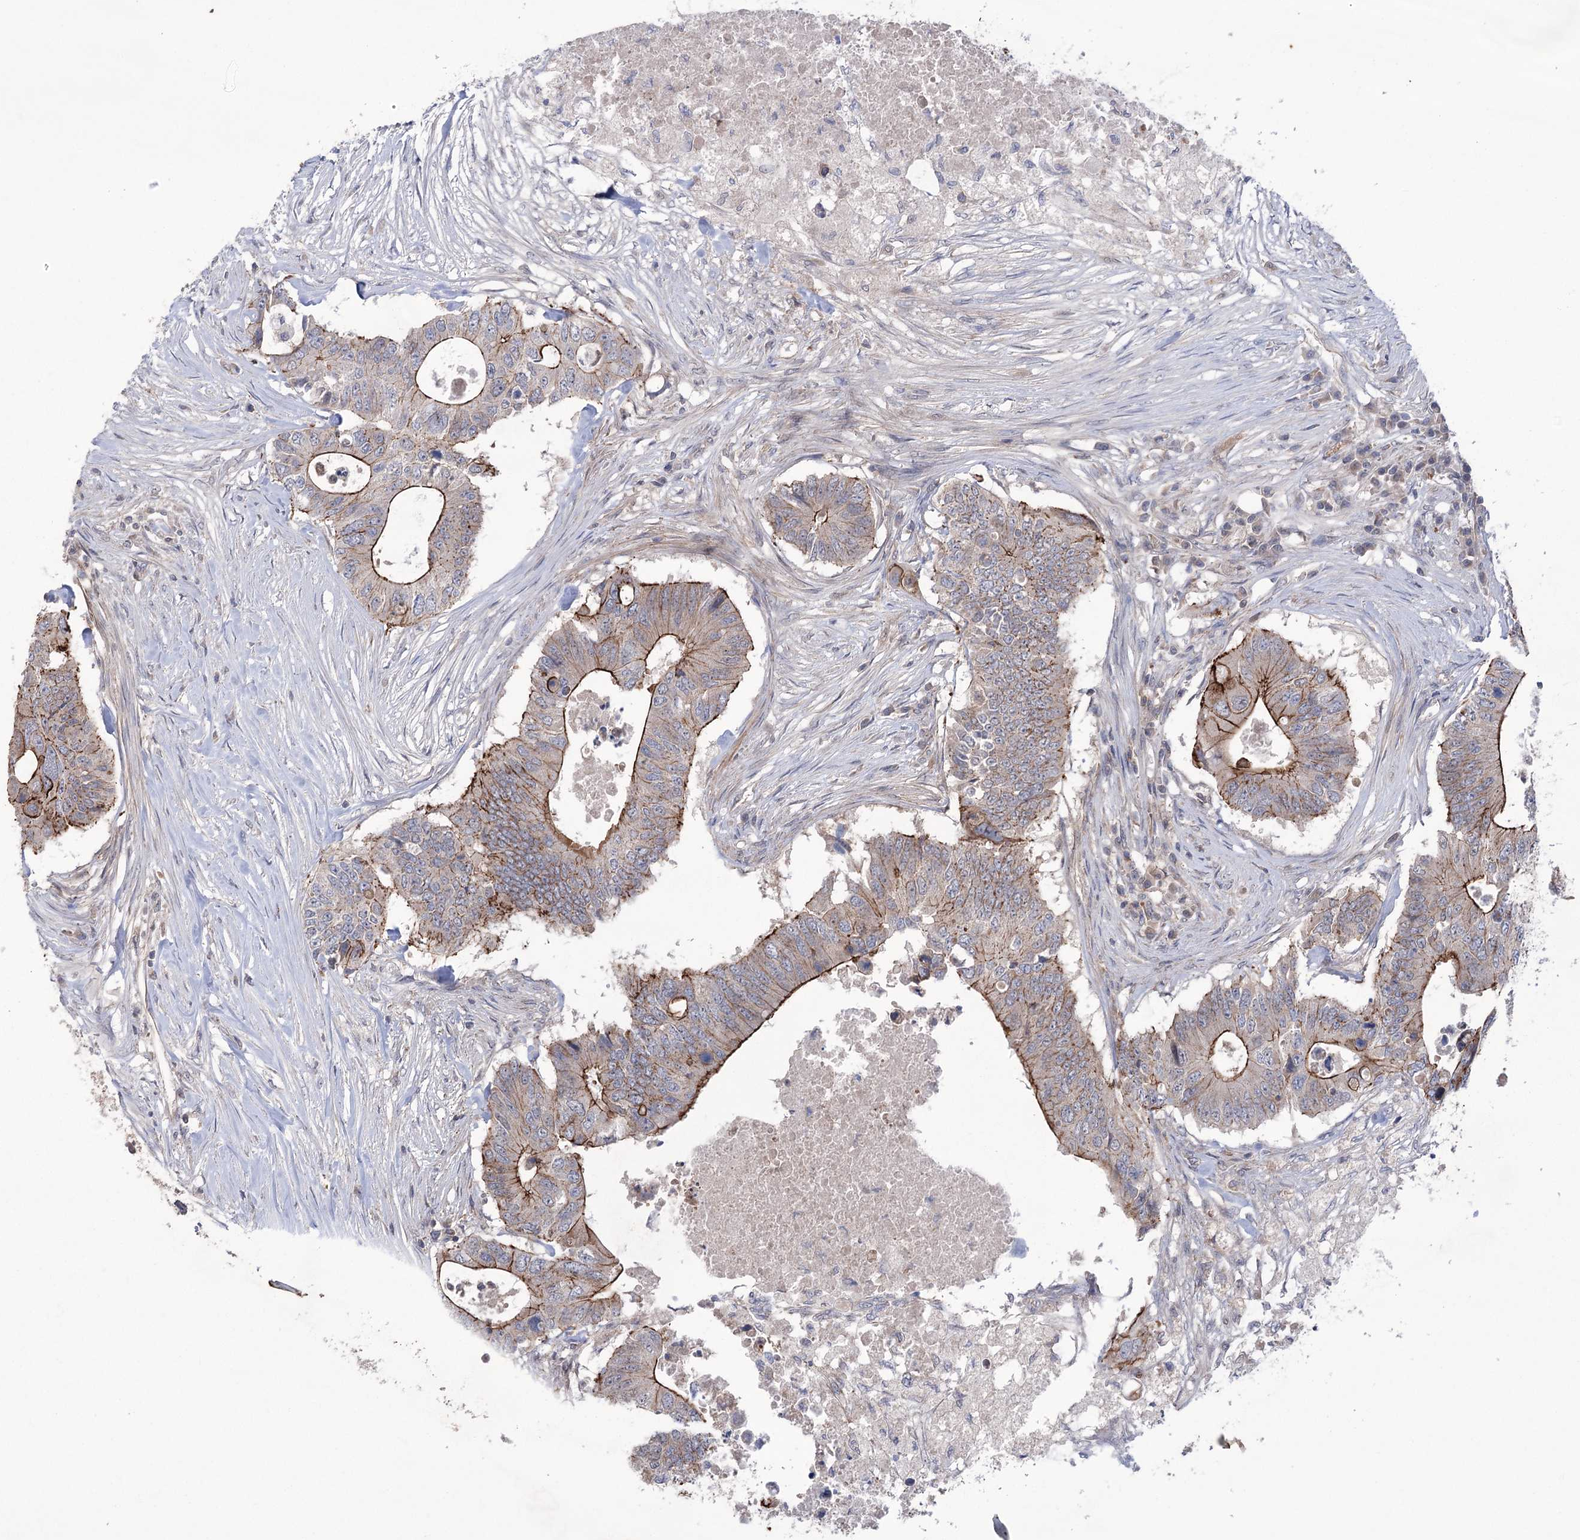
{"staining": {"intensity": "moderate", "quantity": "25%-75%", "location": "cytoplasmic/membranous"}, "tissue": "colorectal cancer", "cell_type": "Tumor cells", "image_type": "cancer", "snomed": [{"axis": "morphology", "description": "Adenocarcinoma, NOS"}, {"axis": "topography", "description": "Colon"}], "caption": "IHC micrograph of human colorectal adenocarcinoma stained for a protein (brown), which exhibits medium levels of moderate cytoplasmic/membranous expression in approximately 25%-75% of tumor cells.", "gene": "TRIM71", "patient": {"sex": "male", "age": 71}}